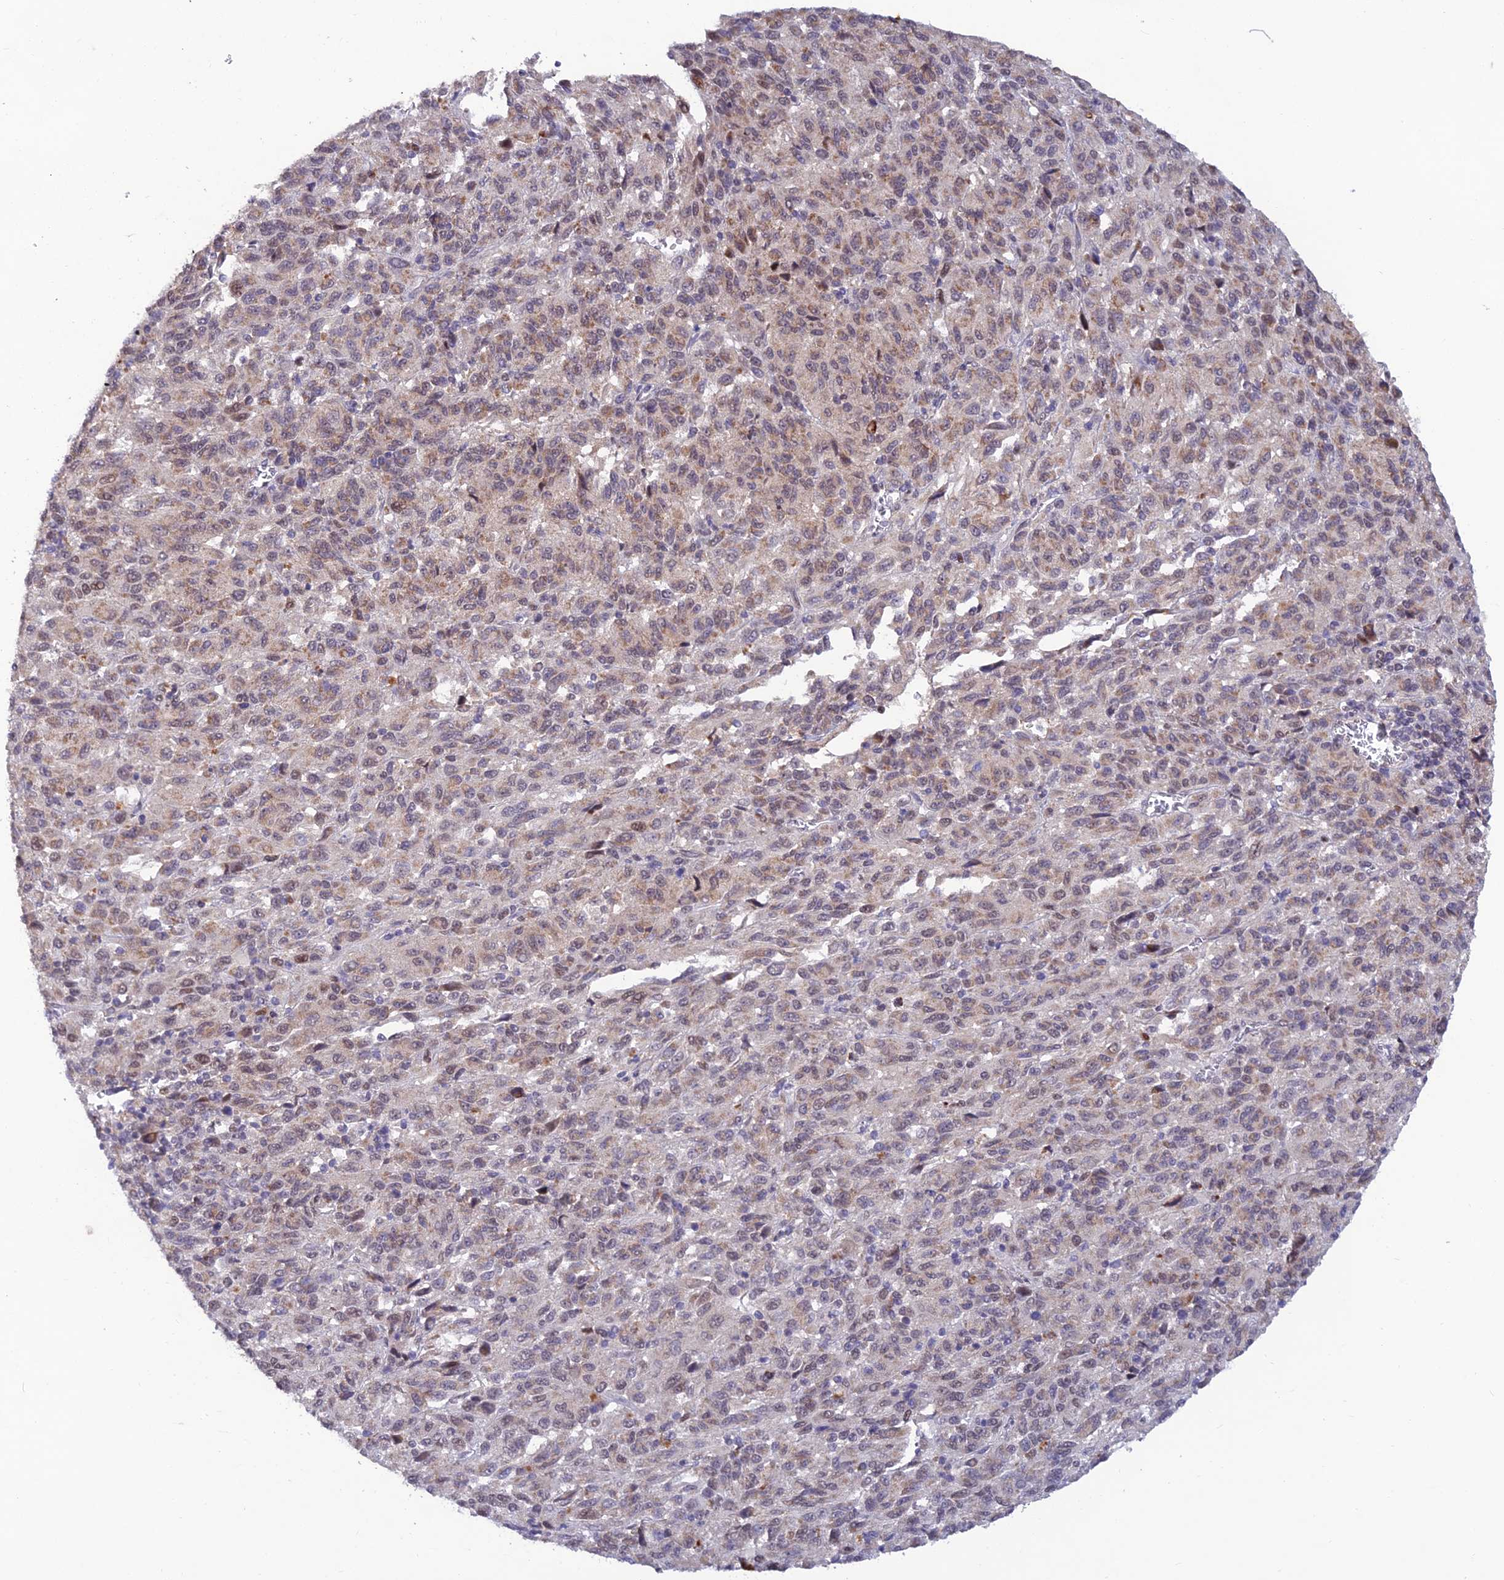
{"staining": {"intensity": "weak", "quantity": "25%-75%", "location": "cytoplasmic/membranous,nuclear"}, "tissue": "melanoma", "cell_type": "Tumor cells", "image_type": "cancer", "snomed": [{"axis": "morphology", "description": "Malignant melanoma, Metastatic site"}, {"axis": "topography", "description": "Lung"}], "caption": "A brown stain shows weak cytoplasmic/membranous and nuclear expression of a protein in malignant melanoma (metastatic site) tumor cells.", "gene": "FASTKD5", "patient": {"sex": "male", "age": 64}}